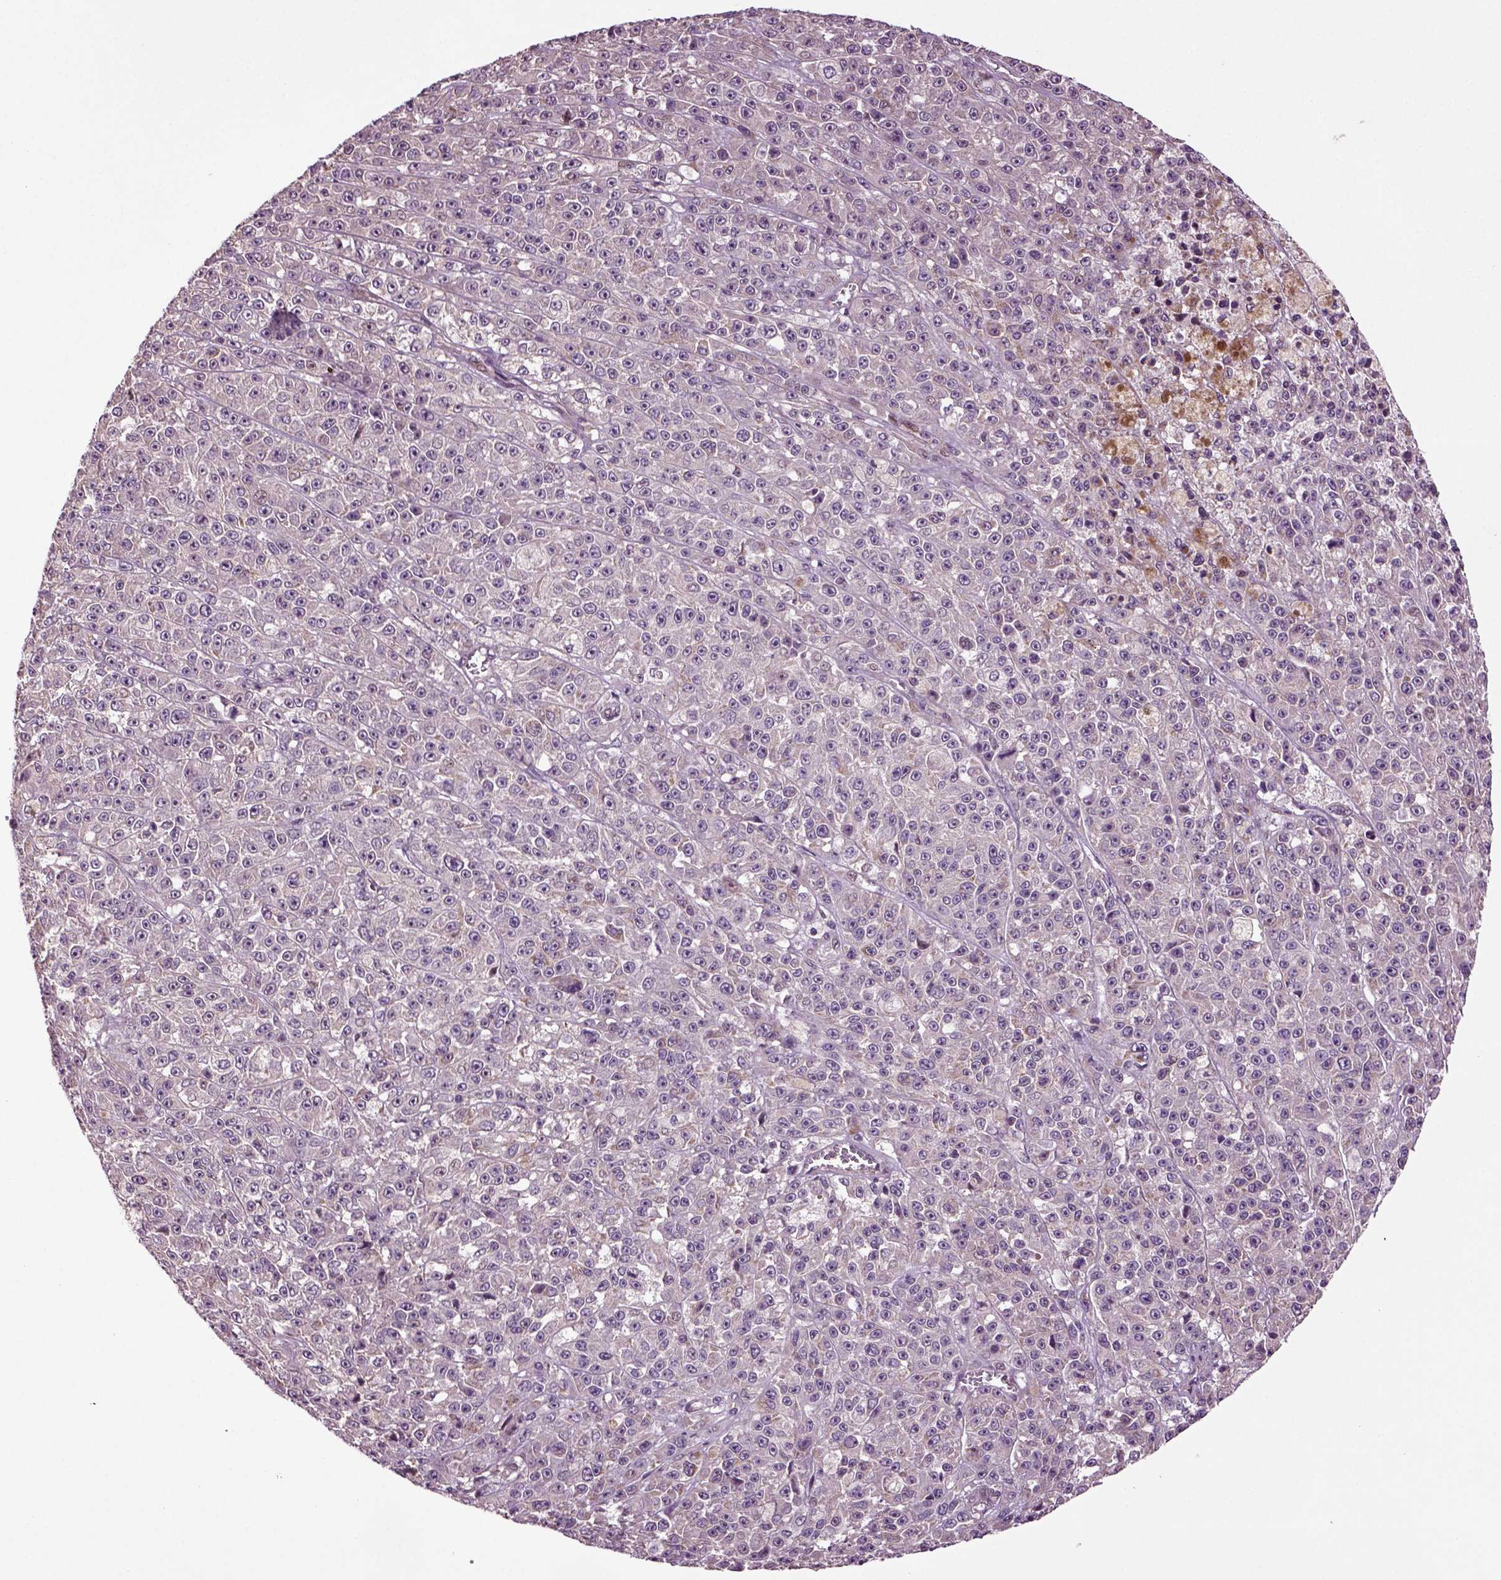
{"staining": {"intensity": "weak", "quantity": "<25%", "location": "cytoplasmic/membranous"}, "tissue": "melanoma", "cell_type": "Tumor cells", "image_type": "cancer", "snomed": [{"axis": "morphology", "description": "Malignant melanoma, NOS"}, {"axis": "topography", "description": "Skin"}], "caption": "Malignant melanoma was stained to show a protein in brown. There is no significant positivity in tumor cells.", "gene": "HAGHL", "patient": {"sex": "female", "age": 58}}